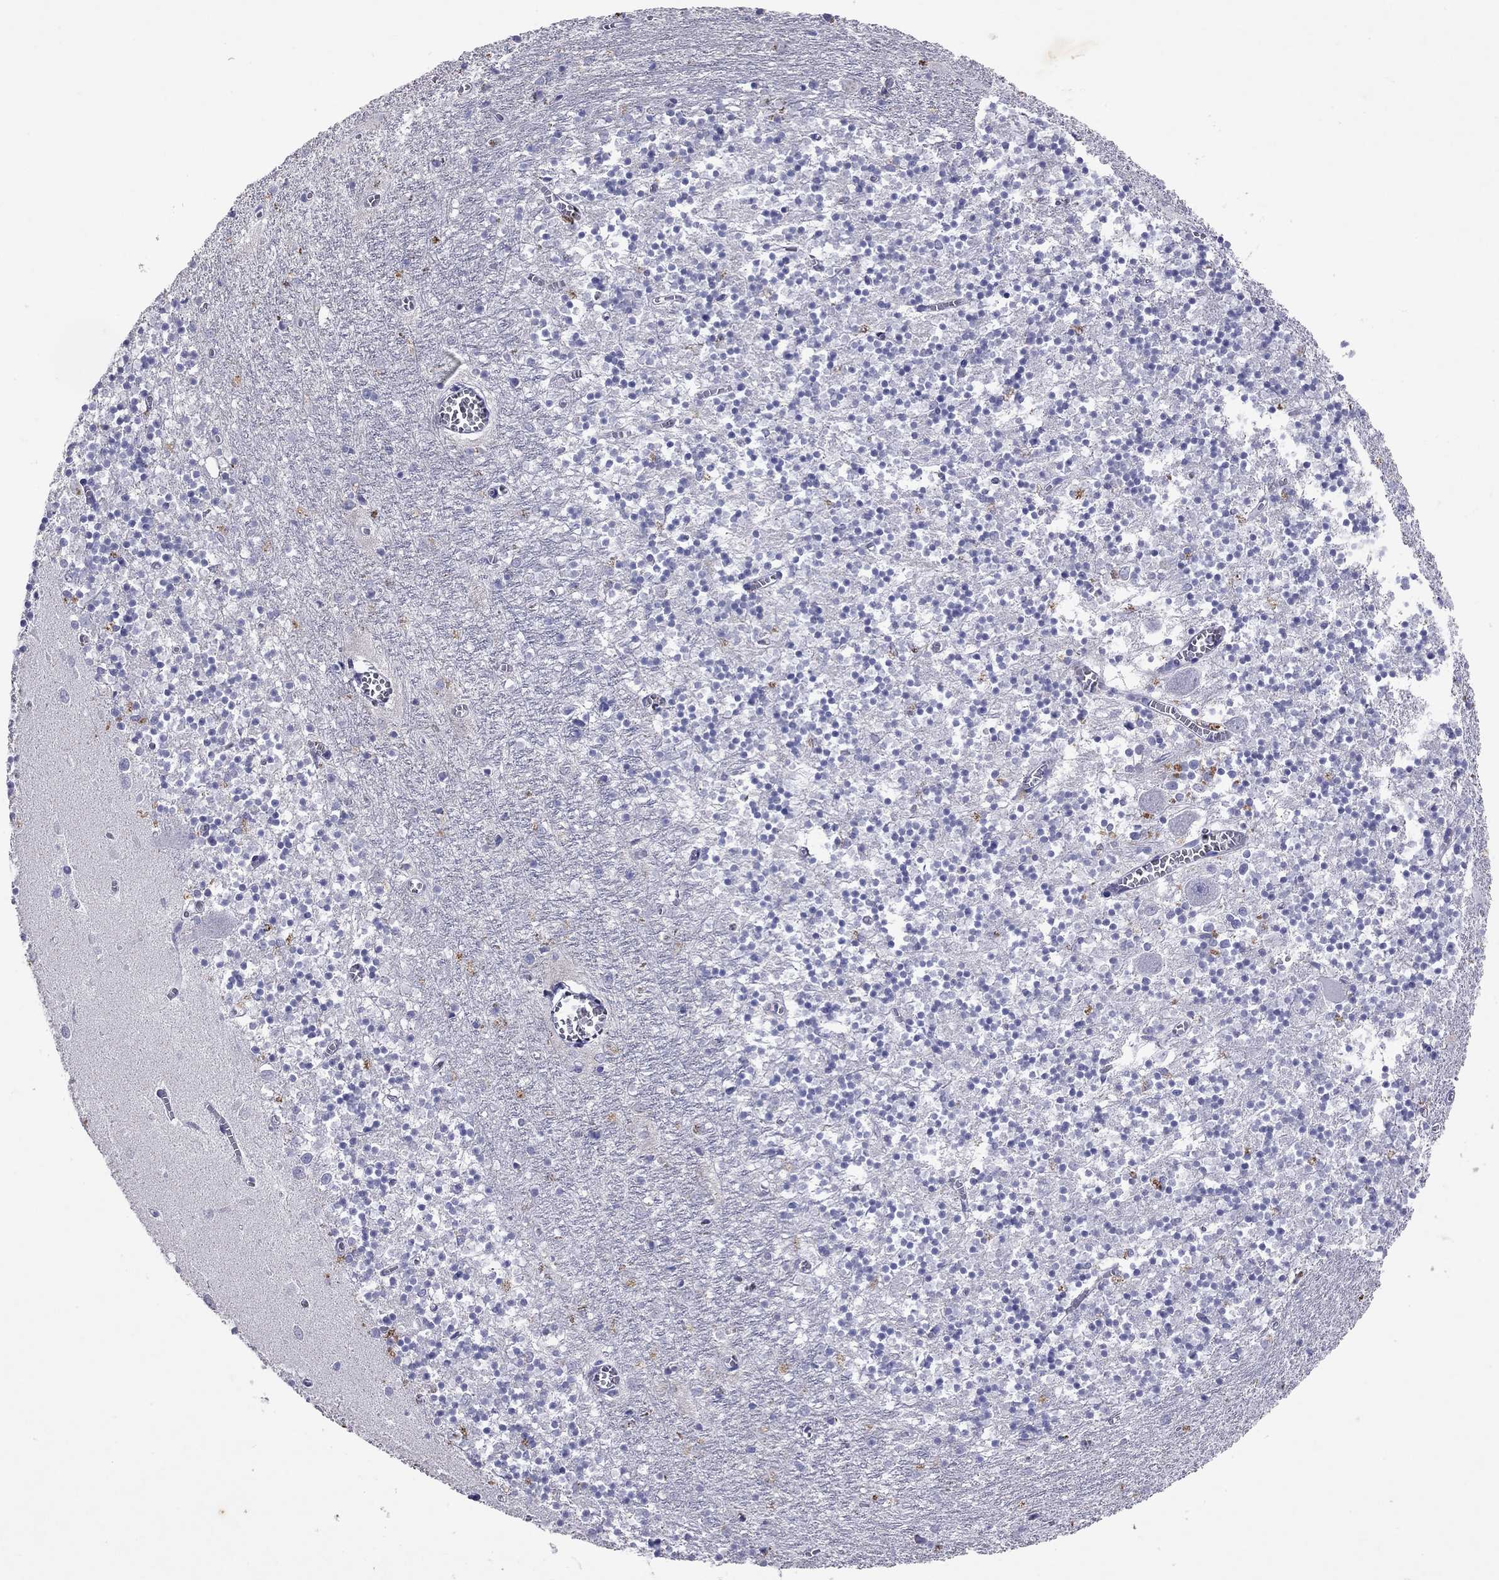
{"staining": {"intensity": "negative", "quantity": "none", "location": "none"}, "tissue": "cerebellum", "cell_type": "Cells in granular layer", "image_type": "normal", "snomed": [{"axis": "morphology", "description": "Normal tissue, NOS"}, {"axis": "topography", "description": "Cerebellum"}], "caption": "Immunohistochemical staining of normal human cerebellum exhibits no significant expression in cells in granular layer. (DAB (3,3'-diaminobenzidine) IHC with hematoxylin counter stain).", "gene": "ARMC12", "patient": {"sex": "female", "age": 64}}